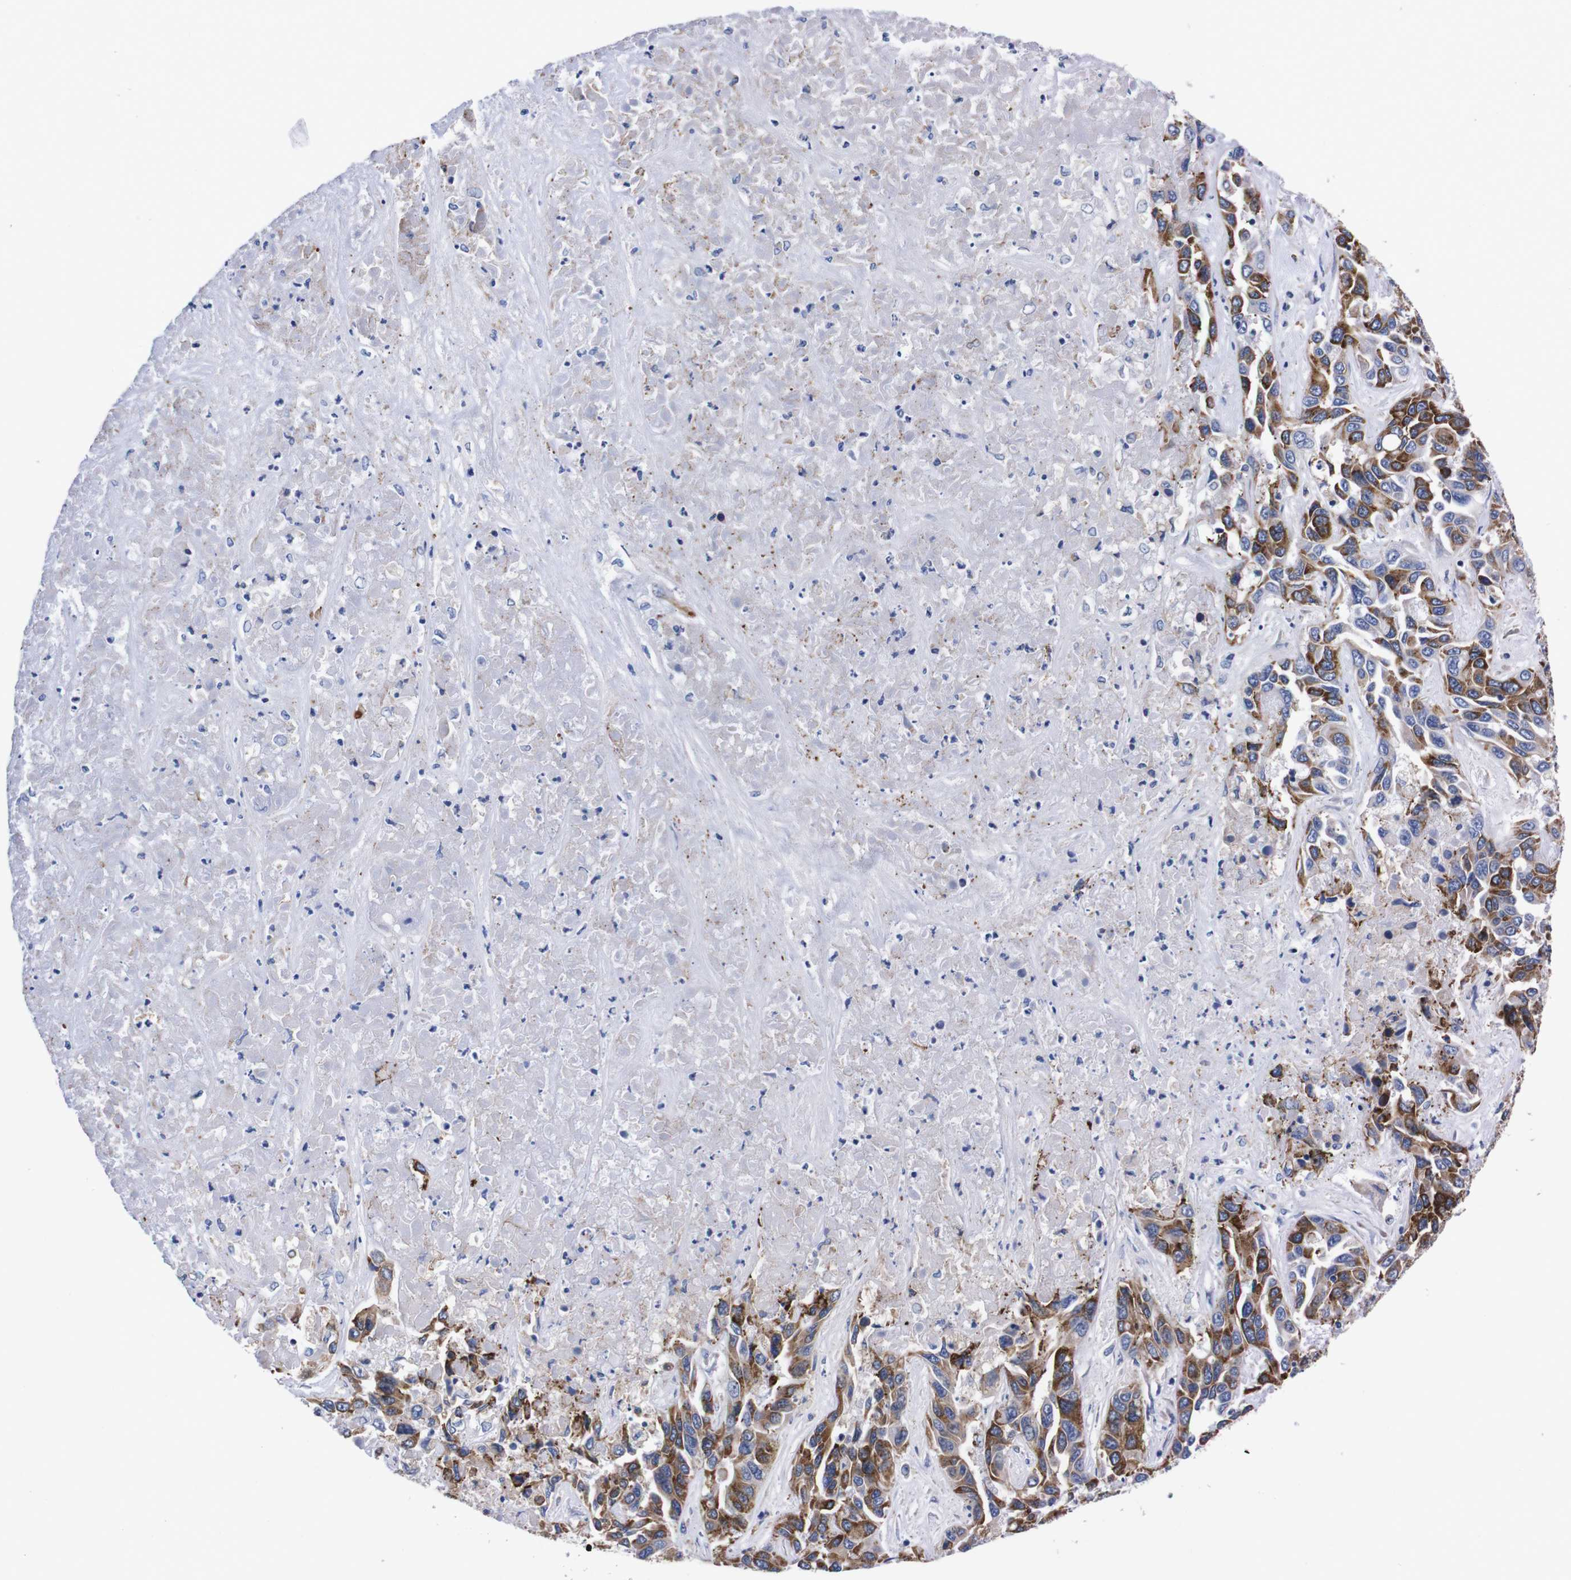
{"staining": {"intensity": "strong", "quantity": ">75%", "location": "cytoplasmic/membranous"}, "tissue": "liver cancer", "cell_type": "Tumor cells", "image_type": "cancer", "snomed": [{"axis": "morphology", "description": "Cholangiocarcinoma"}, {"axis": "topography", "description": "Liver"}], "caption": "IHC photomicrograph of neoplastic tissue: human liver cancer stained using IHC reveals high levels of strong protein expression localized specifically in the cytoplasmic/membranous of tumor cells, appearing as a cytoplasmic/membranous brown color.", "gene": "NEBL", "patient": {"sex": "female", "age": 52}}